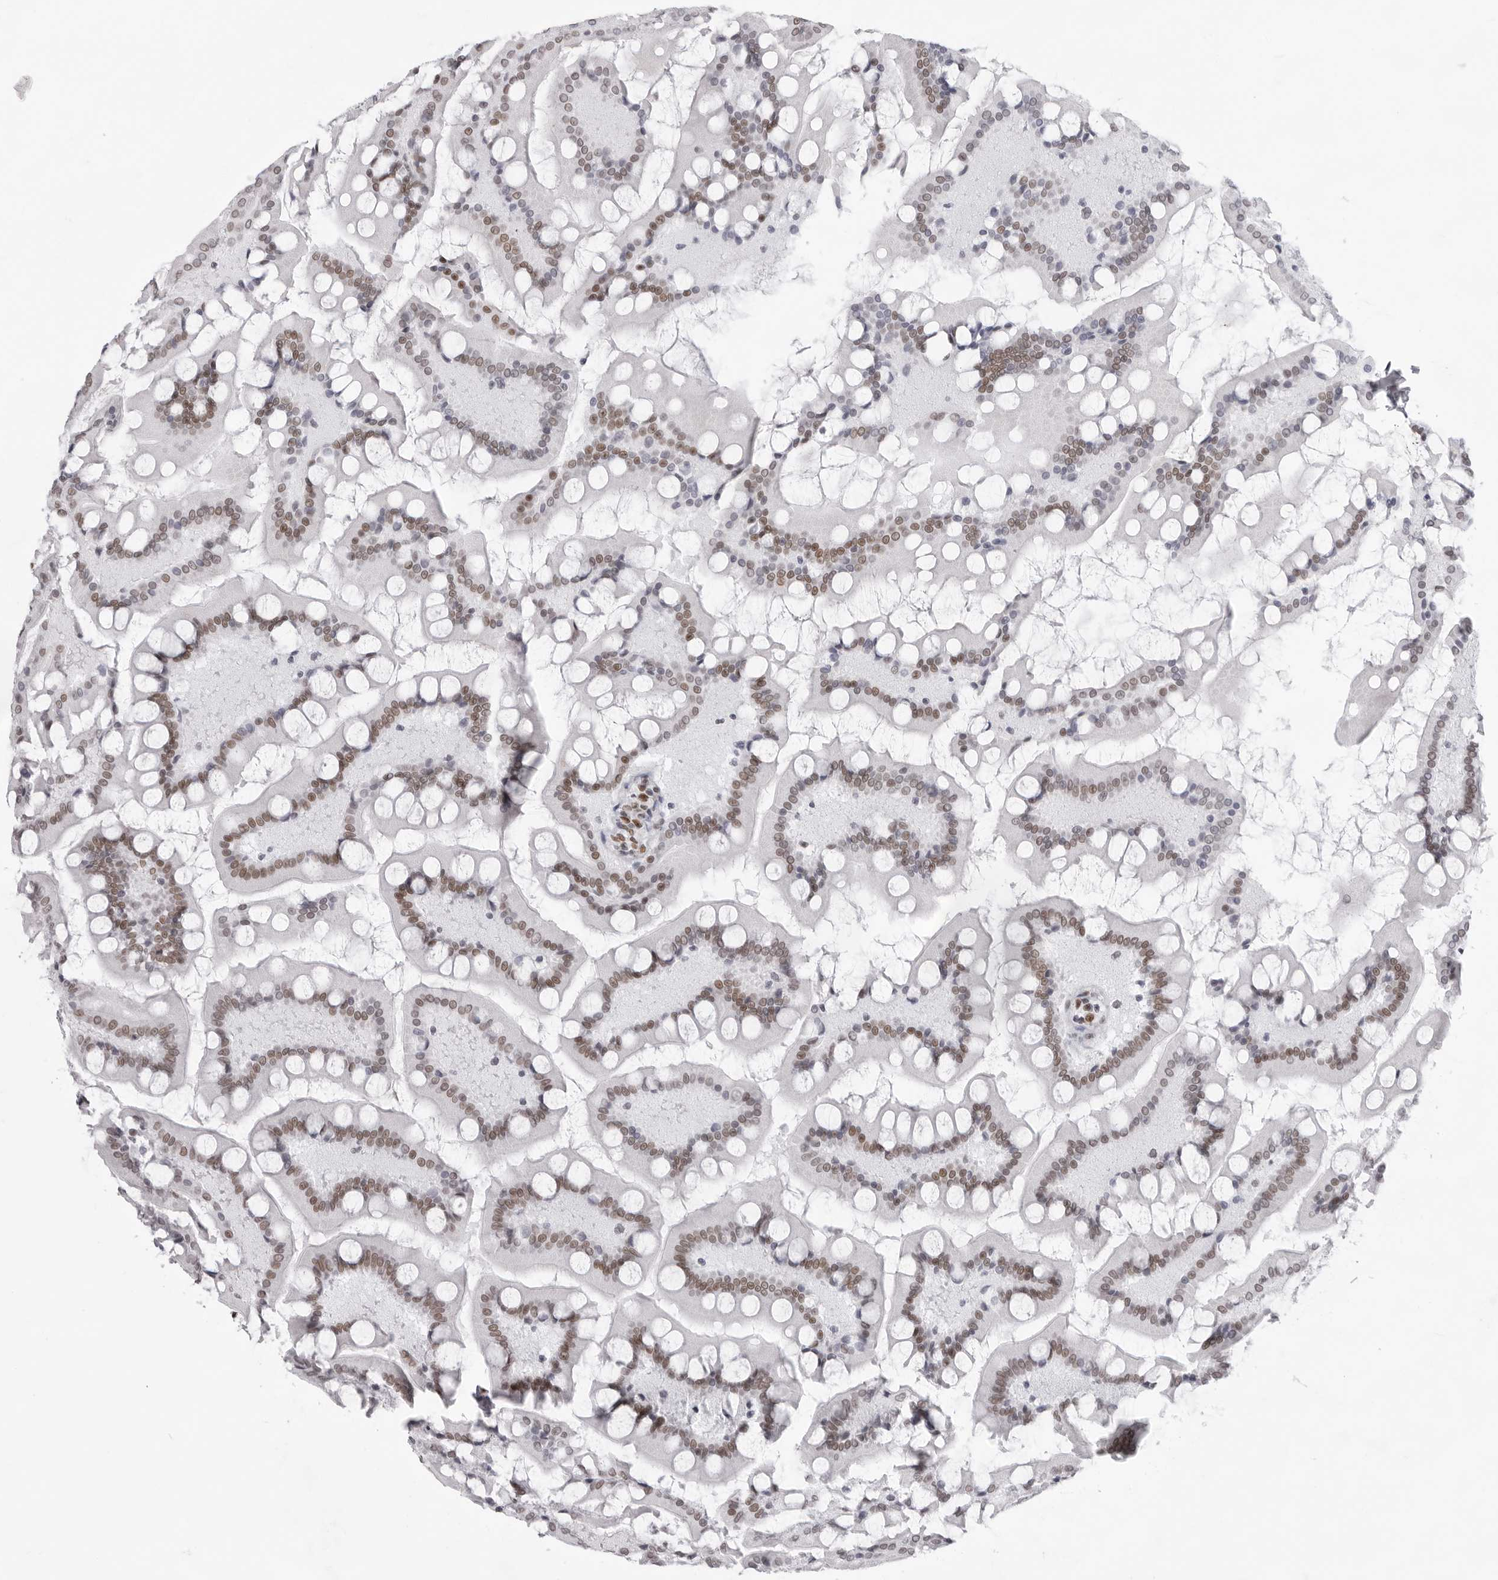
{"staining": {"intensity": "strong", "quantity": "25%-75%", "location": "nuclear"}, "tissue": "small intestine", "cell_type": "Glandular cells", "image_type": "normal", "snomed": [{"axis": "morphology", "description": "Normal tissue, NOS"}, {"axis": "topography", "description": "Small intestine"}], "caption": "Protein analysis of unremarkable small intestine reveals strong nuclear staining in approximately 25%-75% of glandular cells. (DAB (3,3'-diaminobenzidine) = brown stain, brightfield microscopy at high magnification).", "gene": "IRF2BP2", "patient": {"sex": "male", "age": 41}}